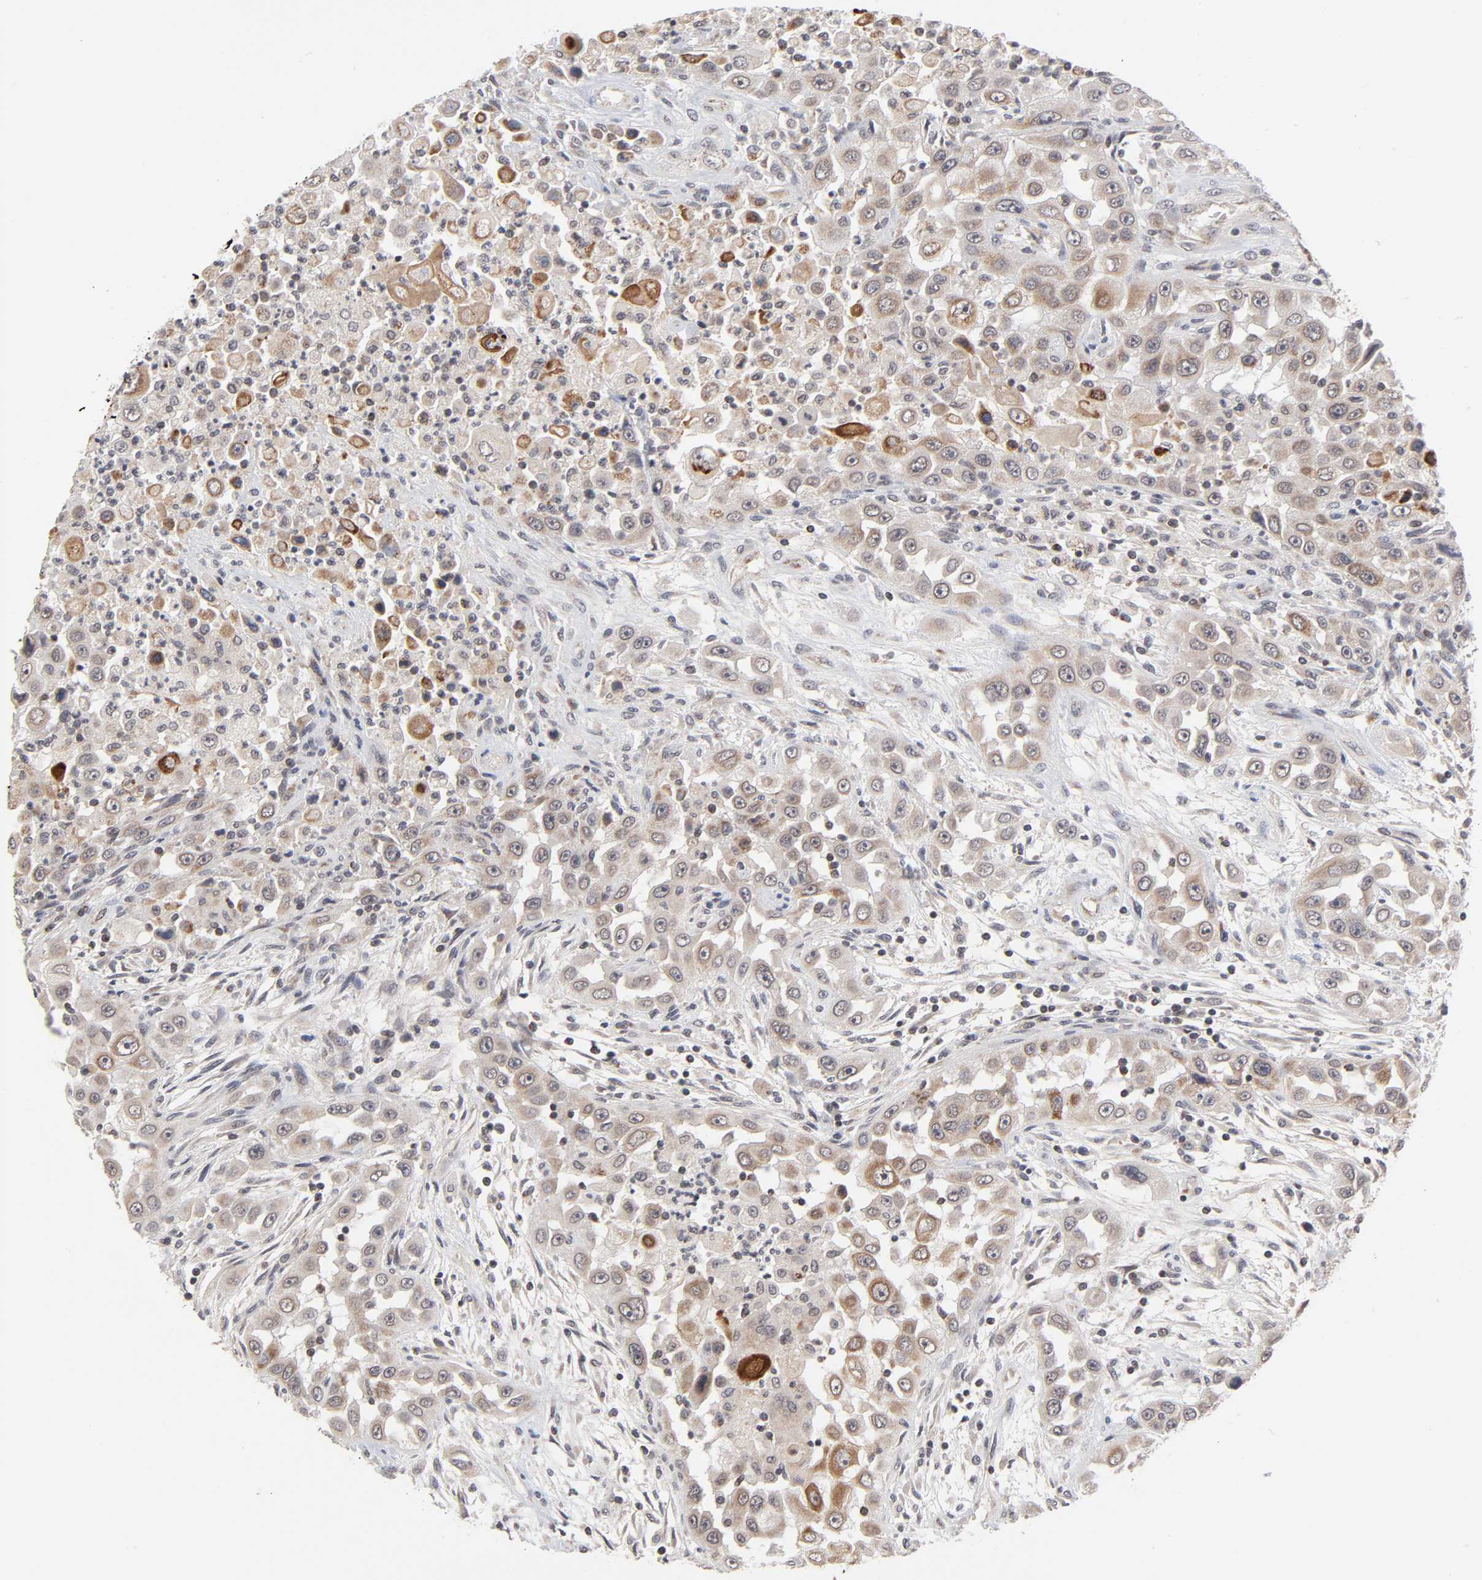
{"staining": {"intensity": "moderate", "quantity": ">75%", "location": "cytoplasmic/membranous"}, "tissue": "head and neck cancer", "cell_type": "Tumor cells", "image_type": "cancer", "snomed": [{"axis": "morphology", "description": "Carcinoma, NOS"}, {"axis": "topography", "description": "Head-Neck"}], "caption": "Immunohistochemical staining of human head and neck cancer reveals moderate cytoplasmic/membranous protein expression in about >75% of tumor cells.", "gene": "AUH", "patient": {"sex": "male", "age": 87}}